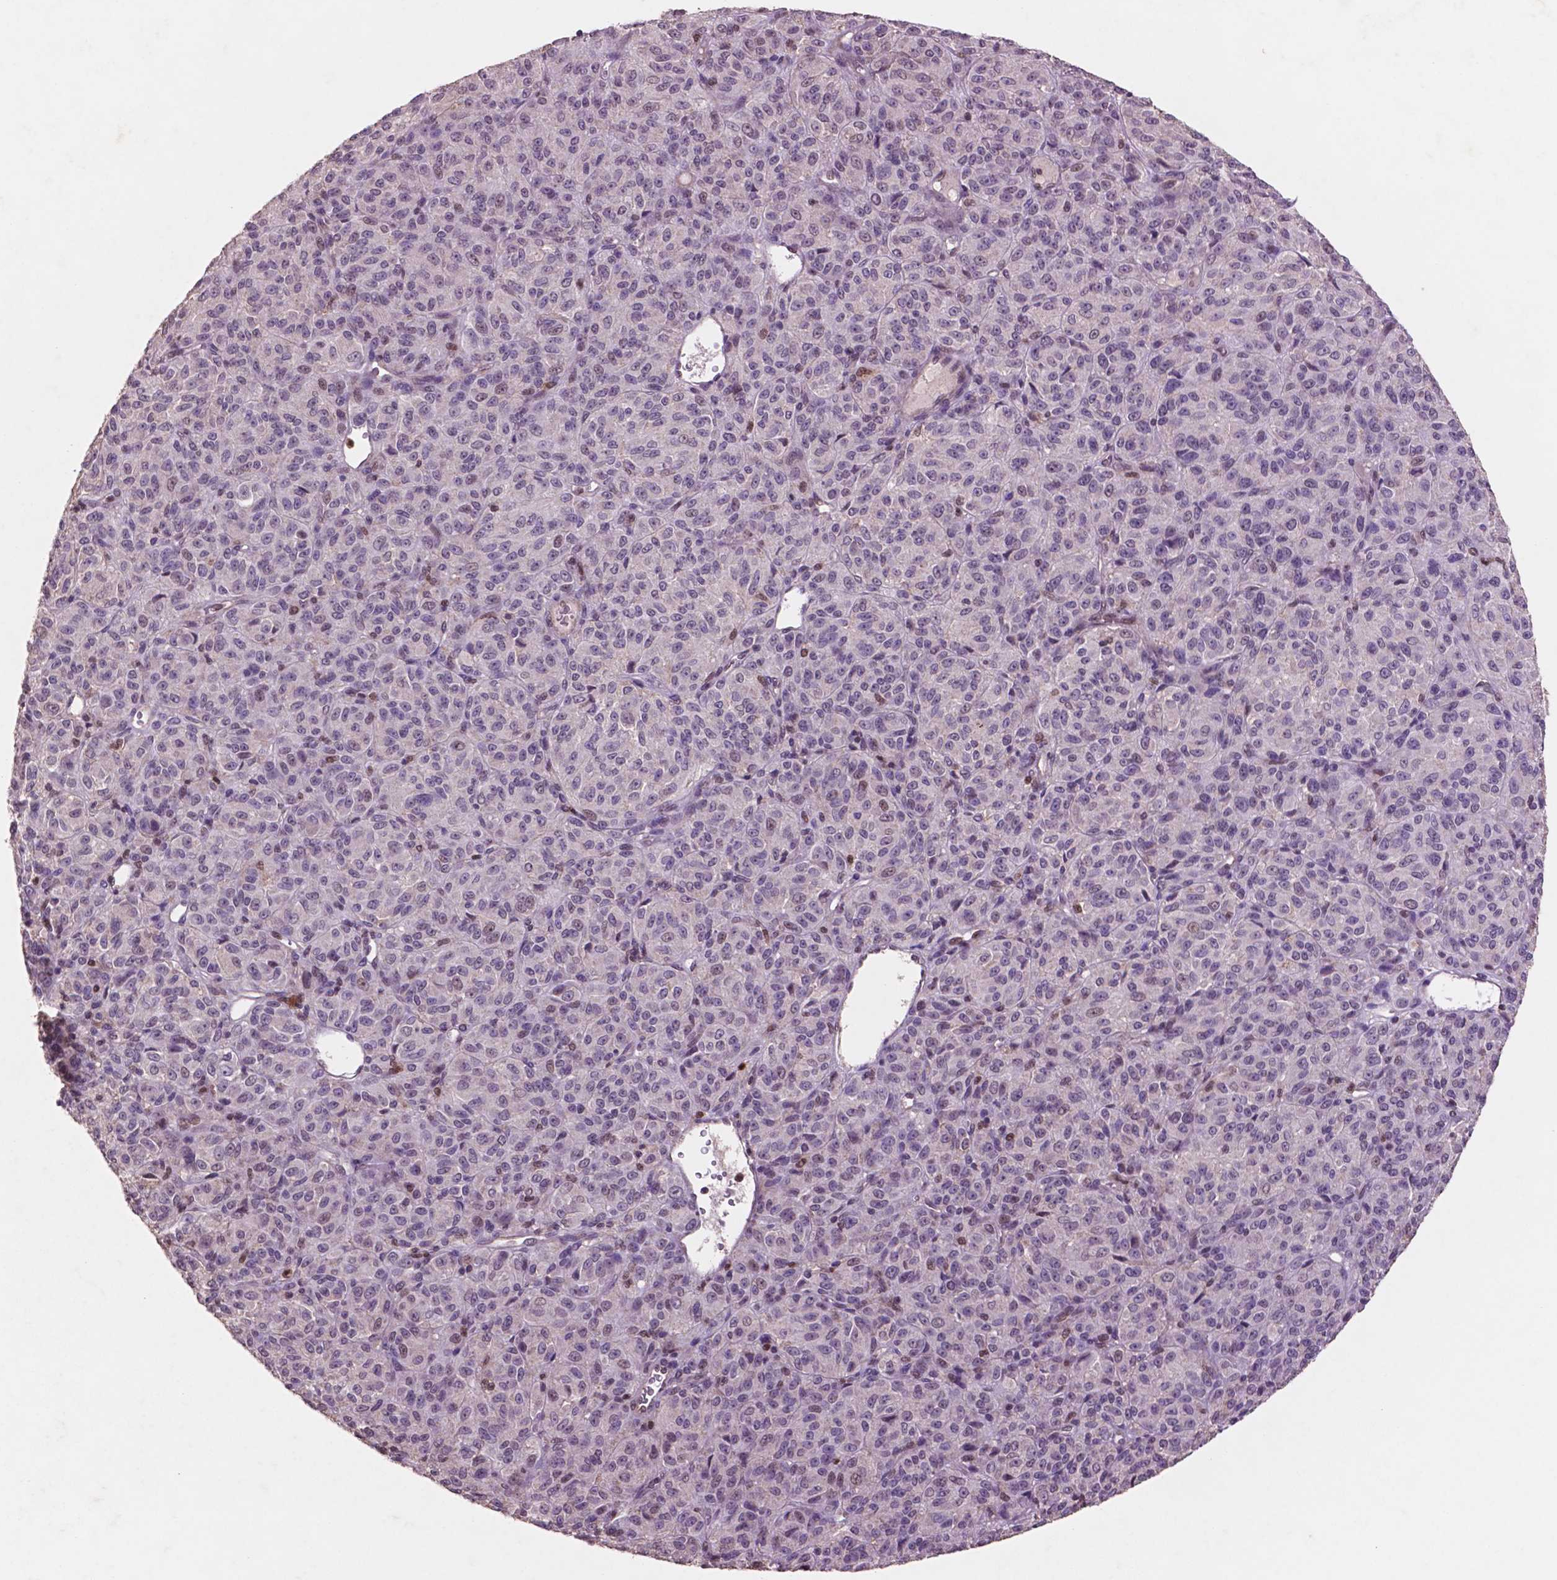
{"staining": {"intensity": "negative", "quantity": "none", "location": "none"}, "tissue": "melanoma", "cell_type": "Tumor cells", "image_type": "cancer", "snomed": [{"axis": "morphology", "description": "Malignant melanoma, Metastatic site"}, {"axis": "topography", "description": "Brain"}], "caption": "Malignant melanoma (metastatic site) stained for a protein using IHC shows no staining tumor cells.", "gene": "GLRX", "patient": {"sex": "female", "age": 56}}